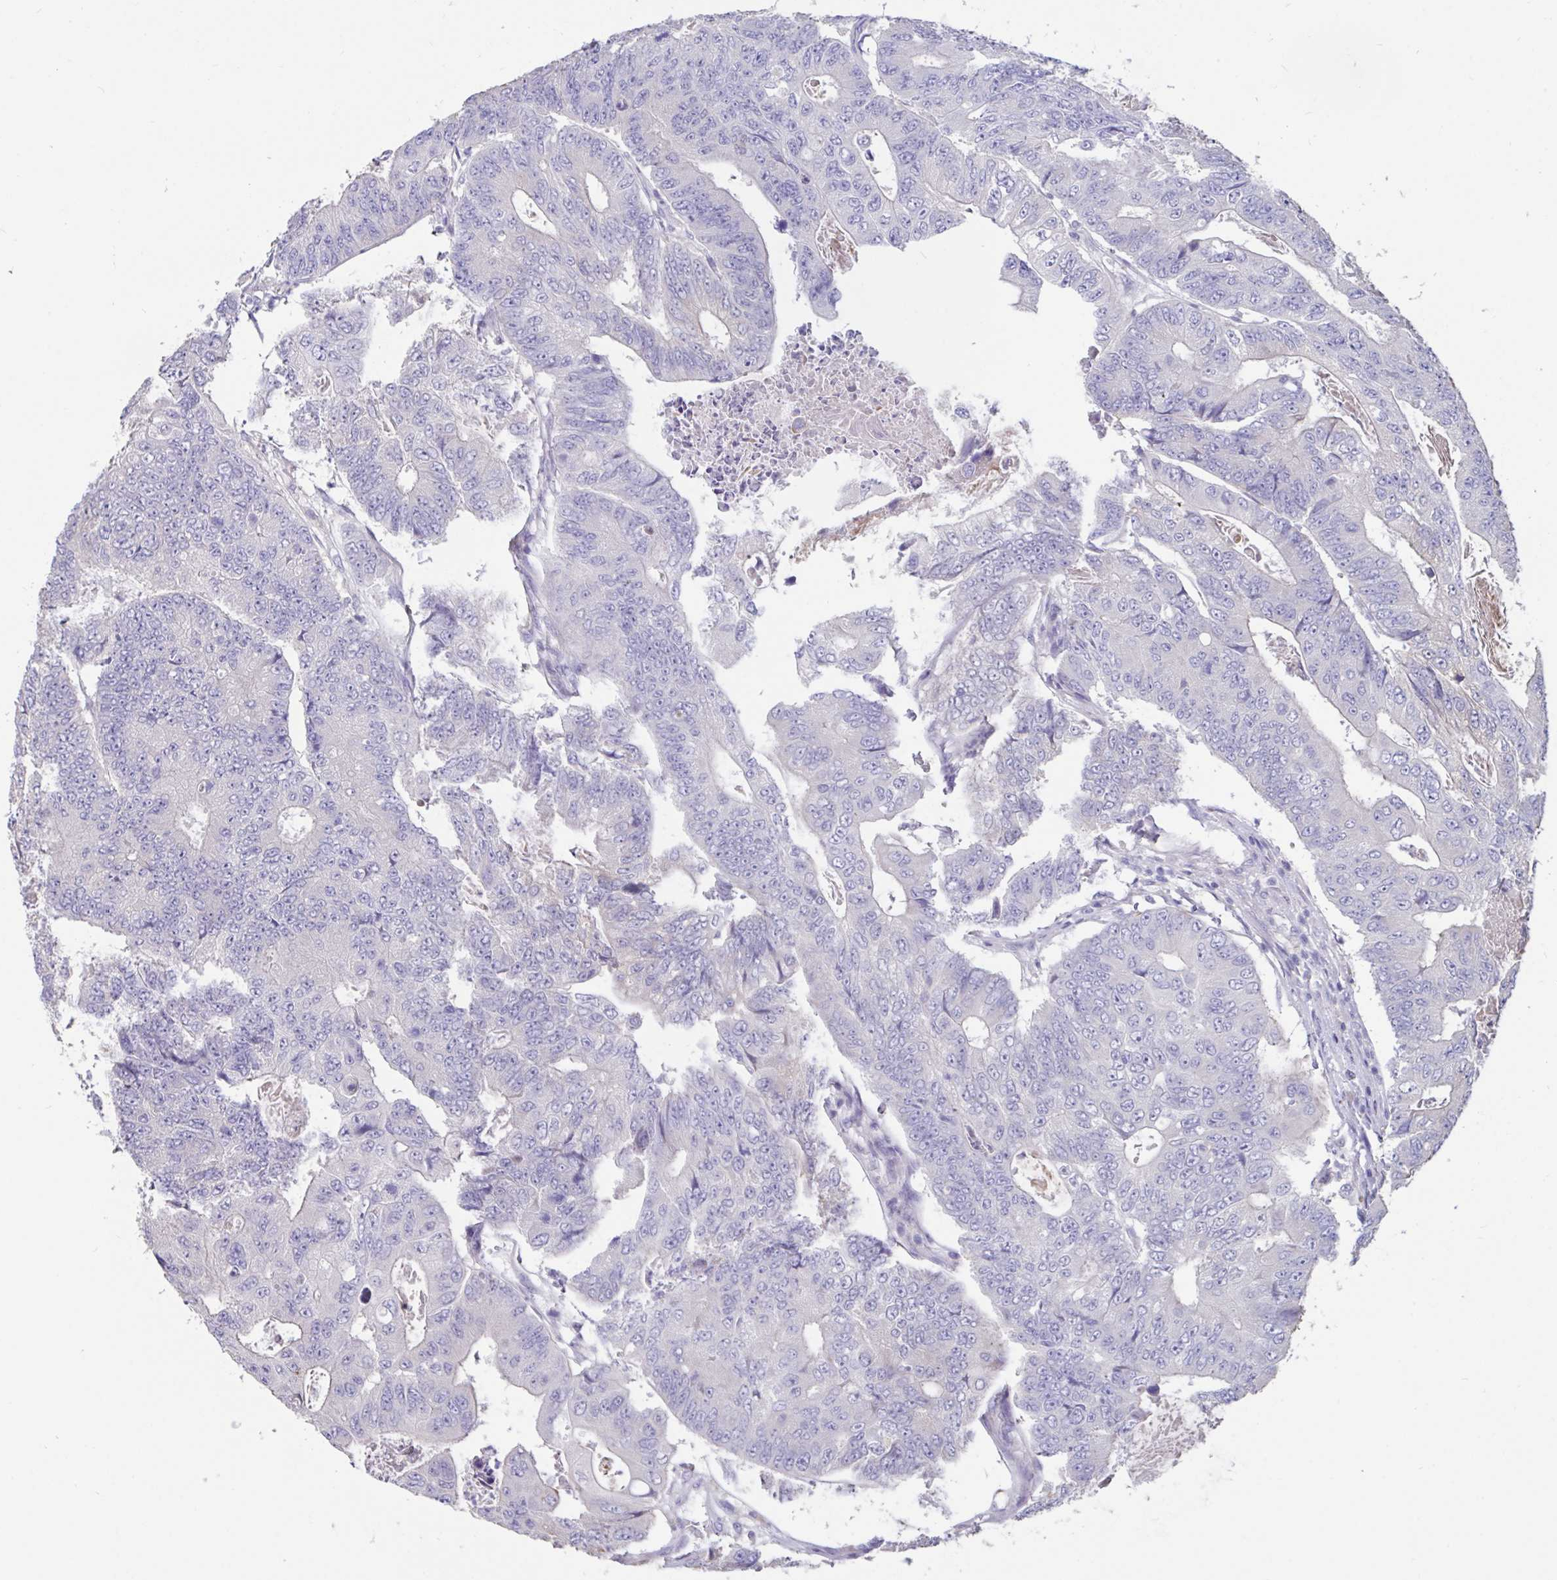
{"staining": {"intensity": "negative", "quantity": "none", "location": "none"}, "tissue": "colorectal cancer", "cell_type": "Tumor cells", "image_type": "cancer", "snomed": [{"axis": "morphology", "description": "Adenocarcinoma, NOS"}, {"axis": "topography", "description": "Colon"}], "caption": "Tumor cells are negative for protein expression in human colorectal adenocarcinoma.", "gene": "DDX39A", "patient": {"sex": "female", "age": 48}}